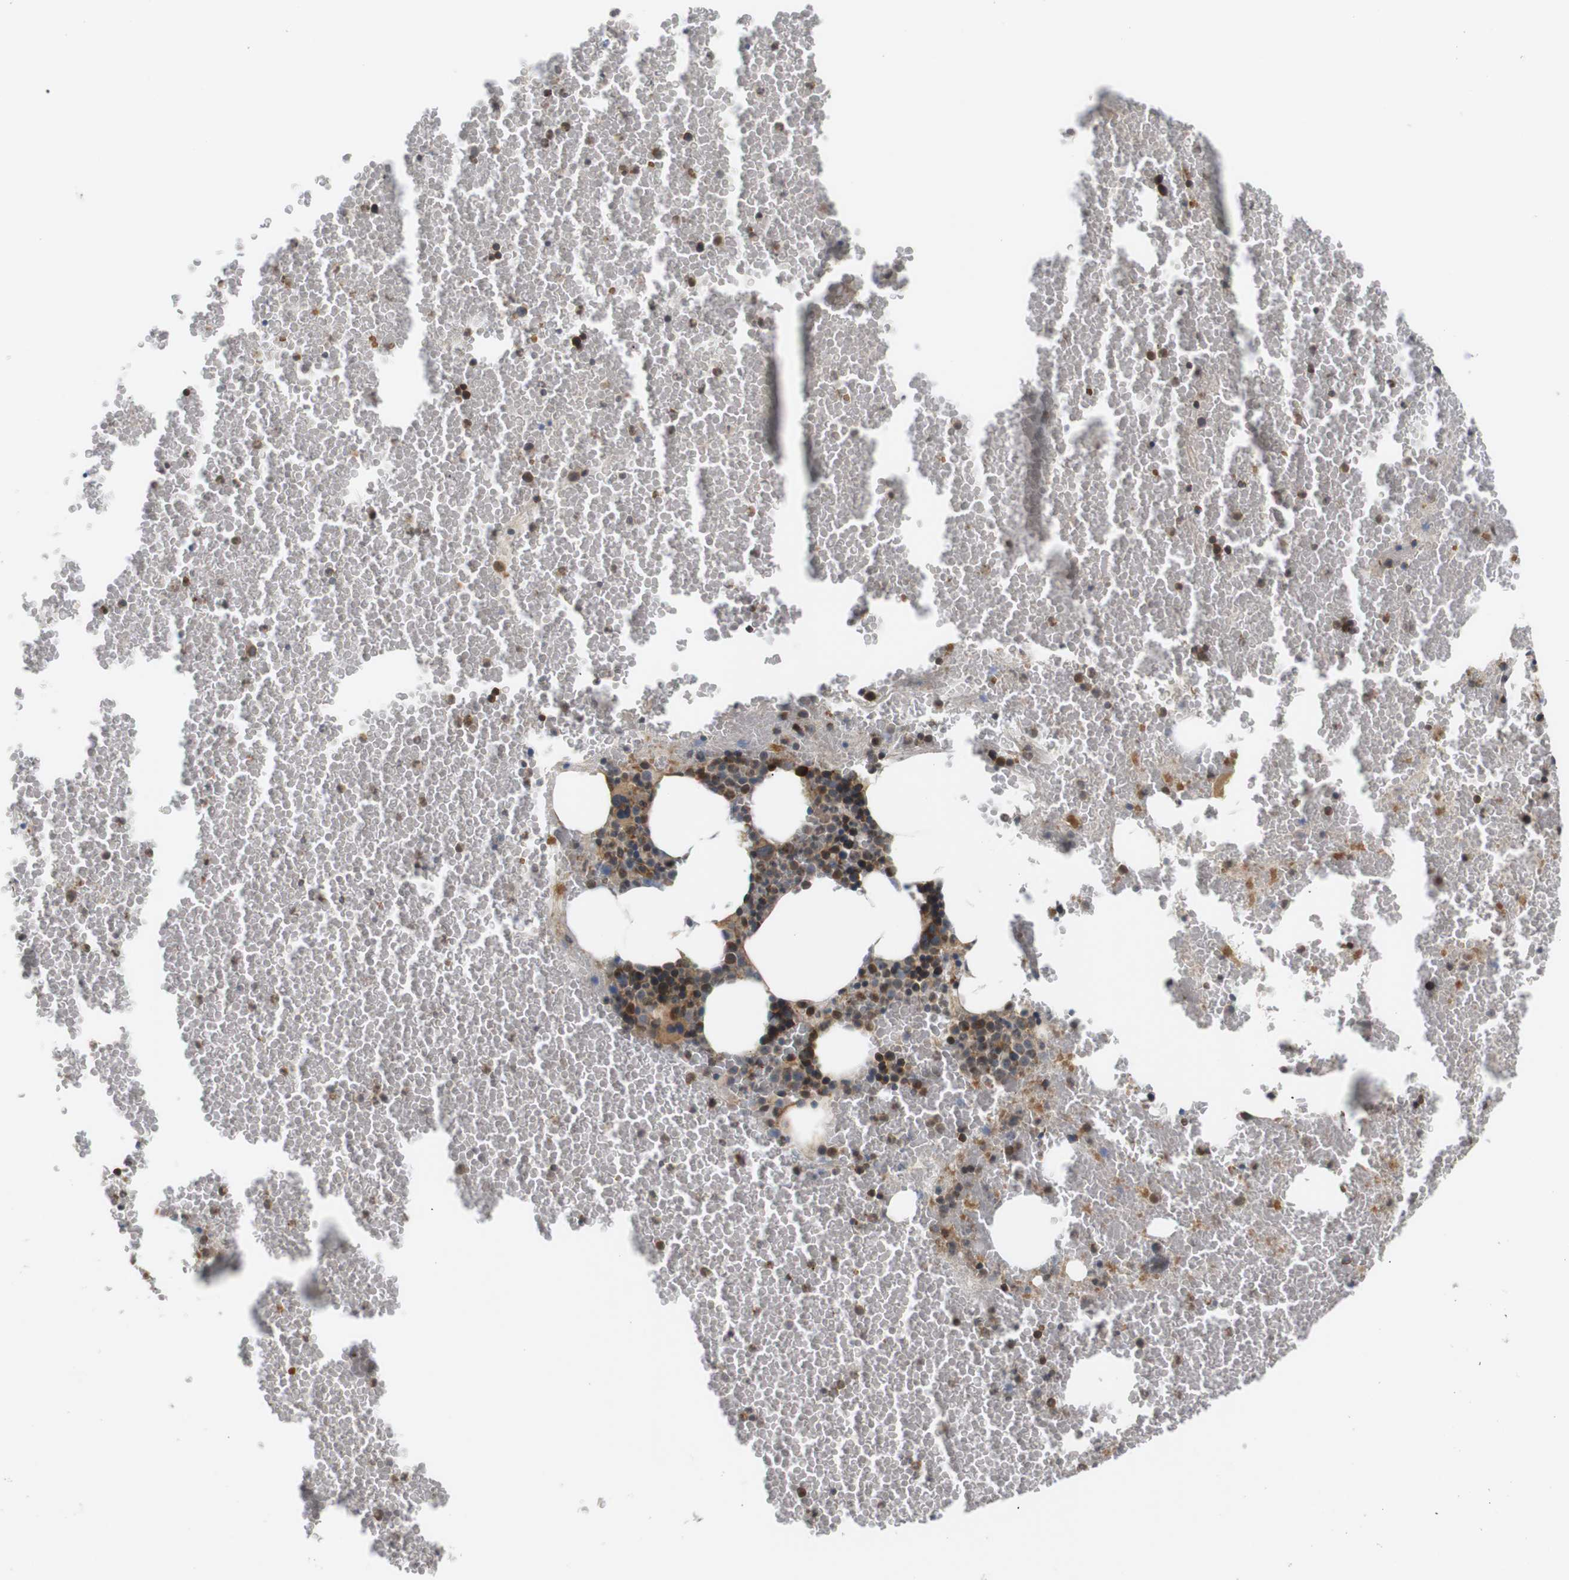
{"staining": {"intensity": "strong", "quantity": ">75%", "location": "cytoplasmic/membranous,nuclear"}, "tissue": "bone marrow", "cell_type": "Hematopoietic cells", "image_type": "normal", "snomed": [{"axis": "morphology", "description": "Normal tissue, NOS"}, {"axis": "morphology", "description": "Inflammation, NOS"}, {"axis": "topography", "description": "Bone marrow"}], "caption": "High-power microscopy captured an immunohistochemistry (IHC) image of unremarkable bone marrow, revealing strong cytoplasmic/membranous,nuclear expression in about >75% of hematopoietic cells. (Brightfield microscopy of DAB IHC at high magnification).", "gene": "RPTOR", "patient": {"sex": "male", "age": 47}}